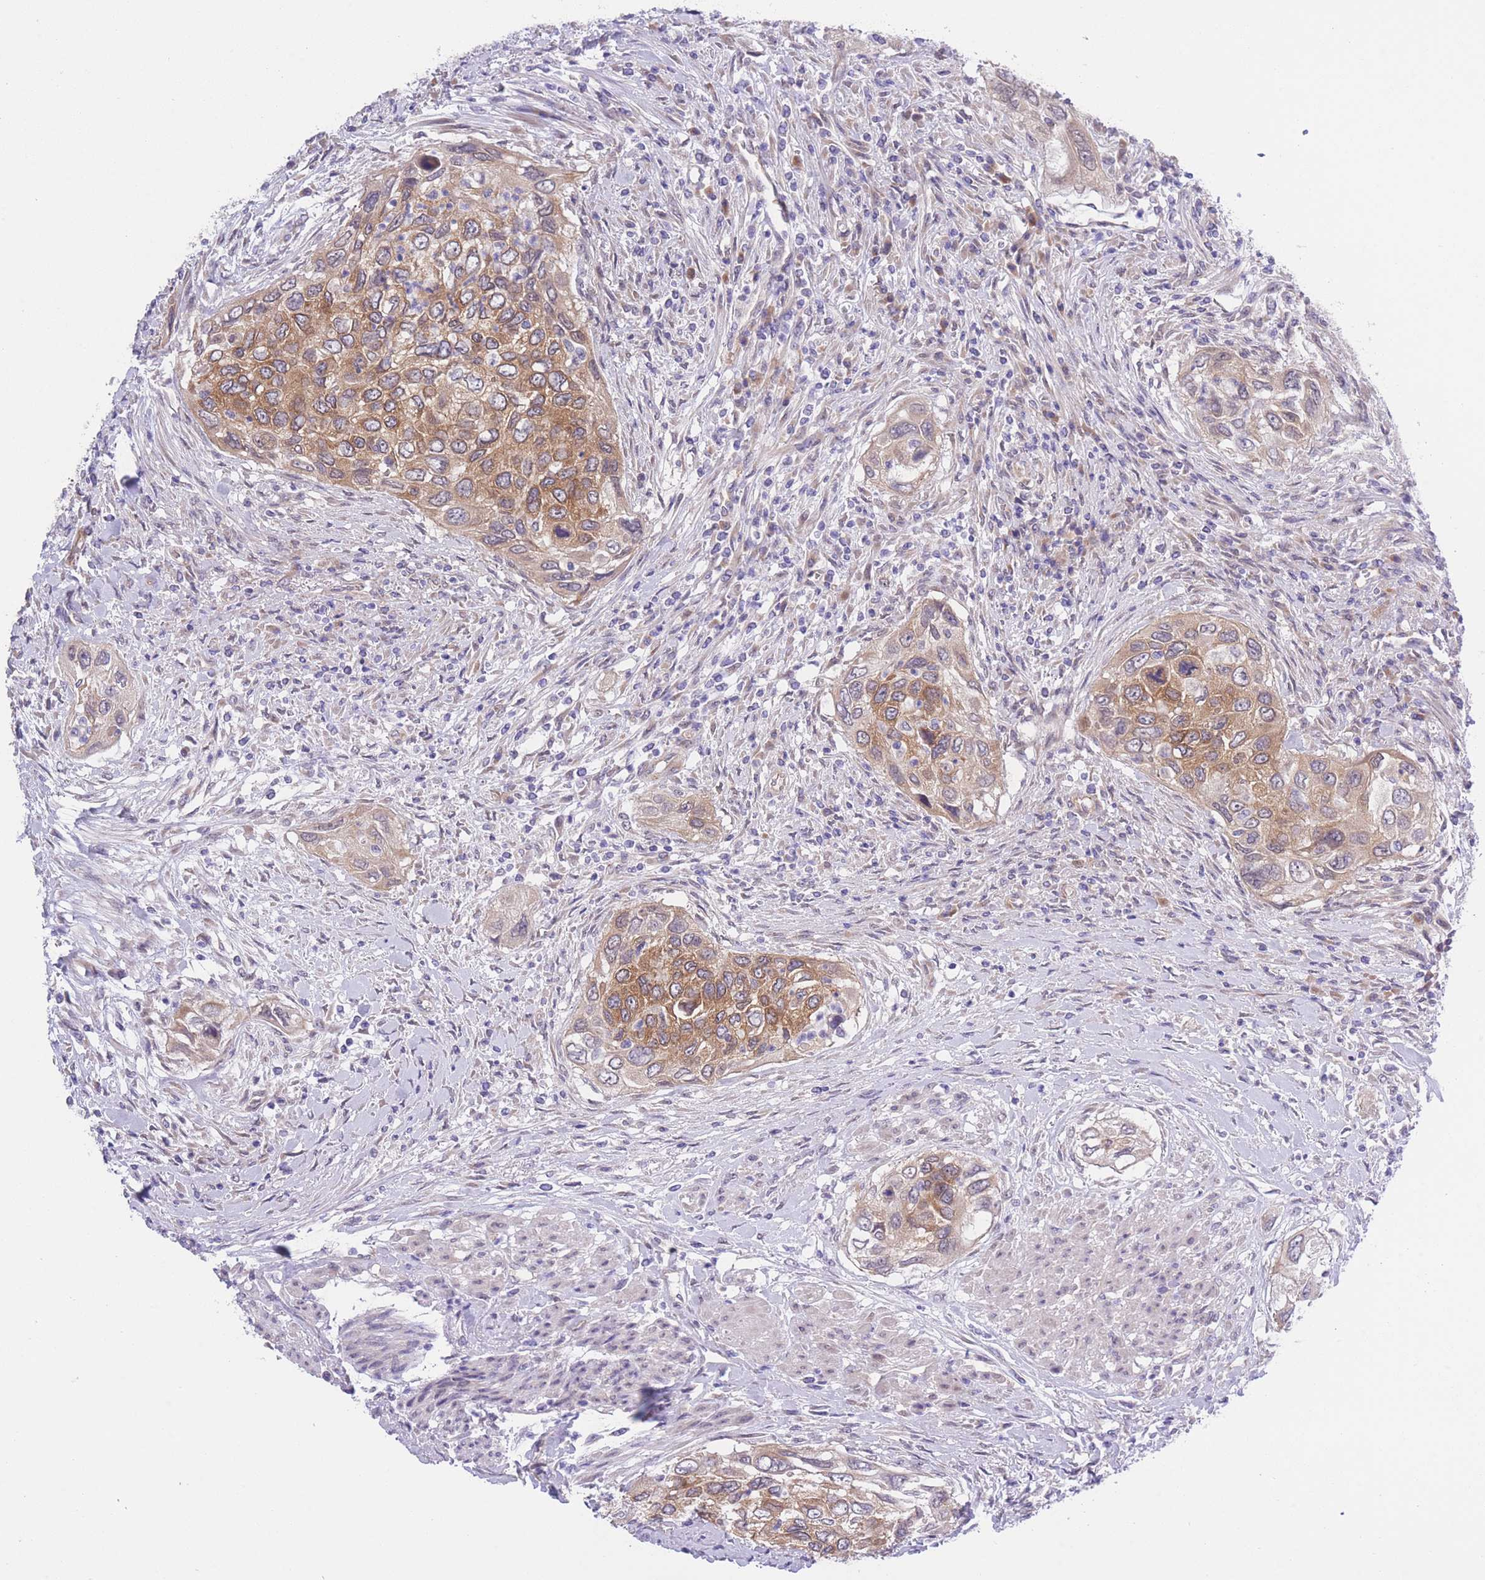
{"staining": {"intensity": "moderate", "quantity": ">75%", "location": "cytoplasmic/membranous"}, "tissue": "urothelial cancer", "cell_type": "Tumor cells", "image_type": "cancer", "snomed": [{"axis": "morphology", "description": "Urothelial carcinoma, High grade"}, {"axis": "topography", "description": "Urinary bladder"}], "caption": "This micrograph displays immunohistochemistry staining of human urothelial cancer, with medium moderate cytoplasmic/membranous staining in approximately >75% of tumor cells.", "gene": "WWOX", "patient": {"sex": "female", "age": 60}}